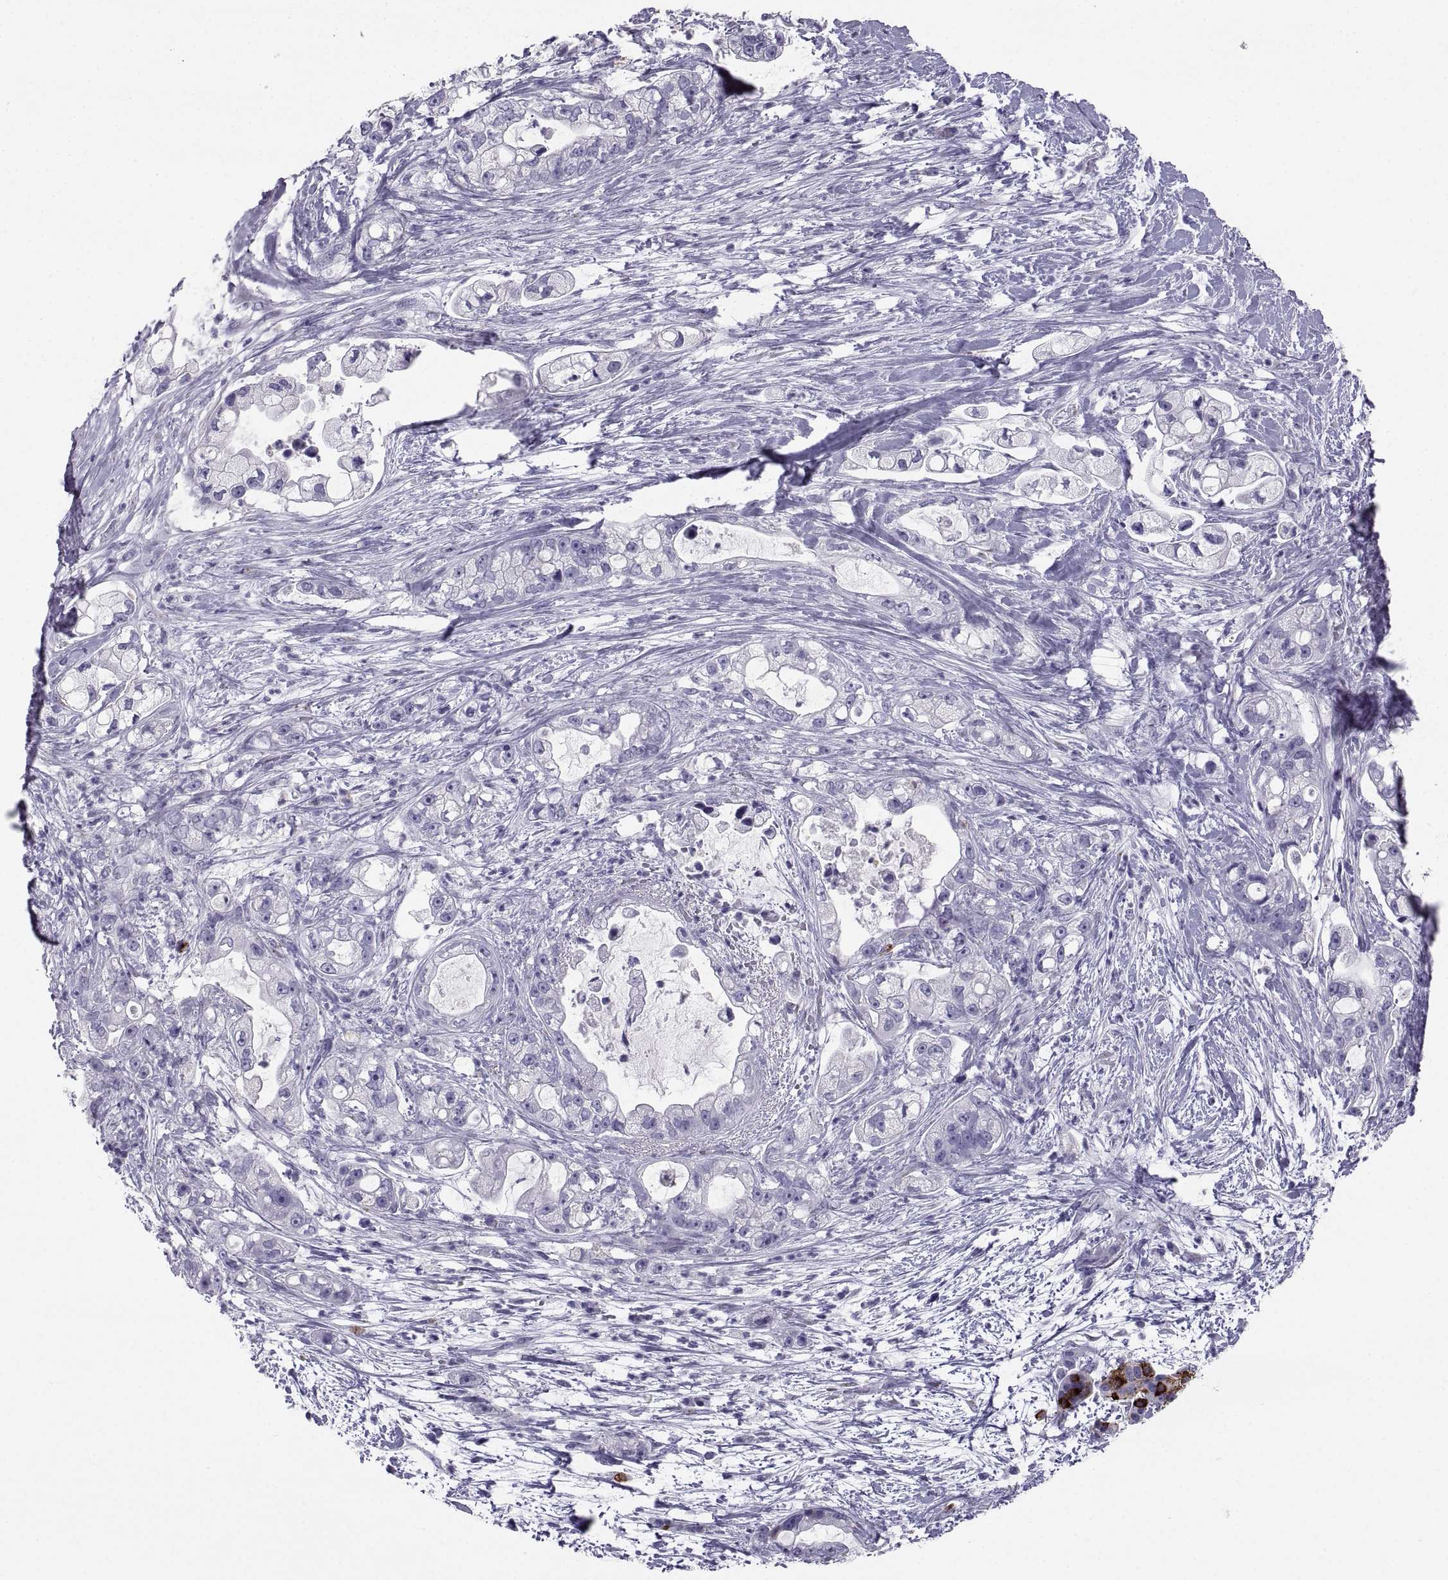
{"staining": {"intensity": "negative", "quantity": "none", "location": "none"}, "tissue": "pancreatic cancer", "cell_type": "Tumor cells", "image_type": "cancer", "snomed": [{"axis": "morphology", "description": "Adenocarcinoma, NOS"}, {"axis": "topography", "description": "Pancreas"}], "caption": "IHC photomicrograph of pancreatic cancer (adenocarcinoma) stained for a protein (brown), which displays no staining in tumor cells. Nuclei are stained in blue.", "gene": "PCSK1N", "patient": {"sex": "female", "age": 69}}